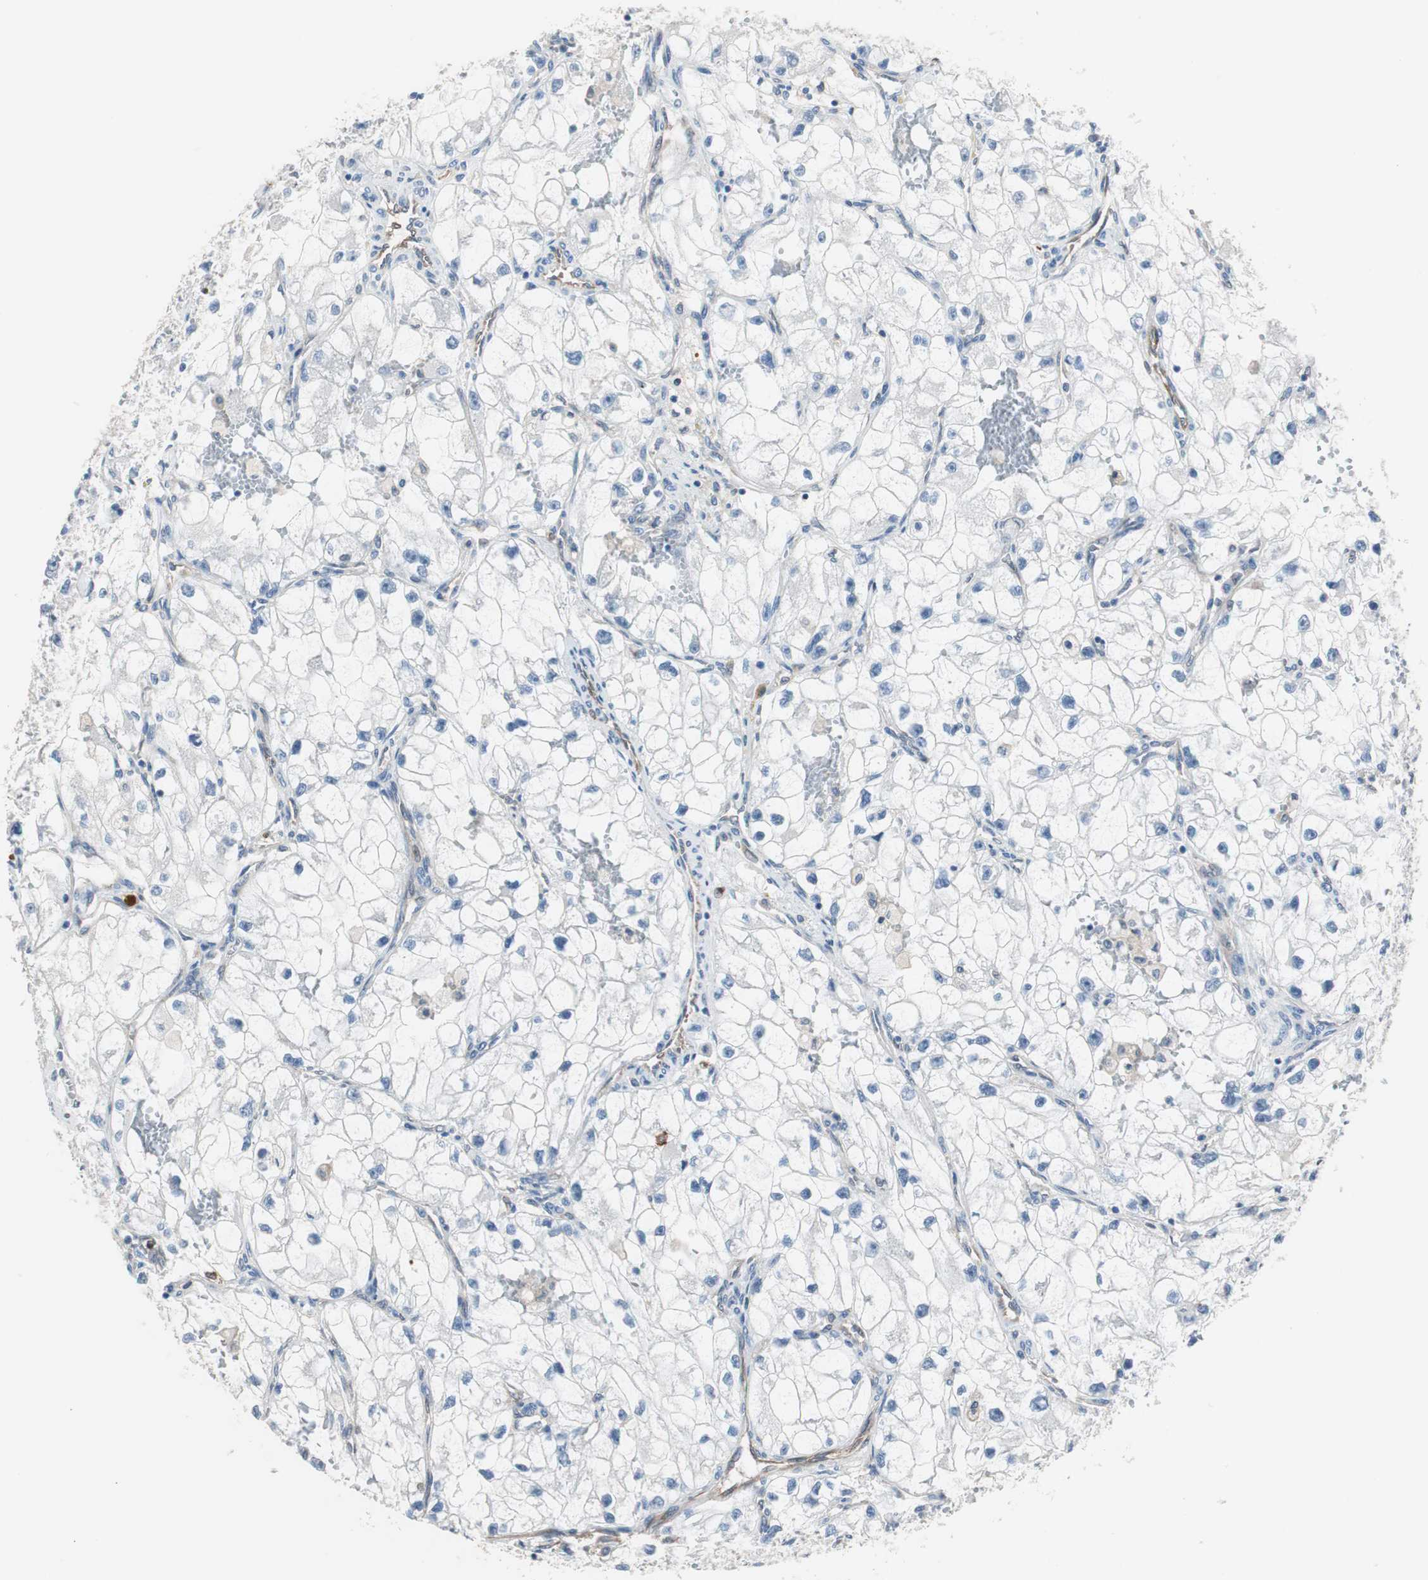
{"staining": {"intensity": "negative", "quantity": "none", "location": "none"}, "tissue": "renal cancer", "cell_type": "Tumor cells", "image_type": "cancer", "snomed": [{"axis": "morphology", "description": "Adenocarcinoma, NOS"}, {"axis": "topography", "description": "Kidney"}], "caption": "This micrograph is of adenocarcinoma (renal) stained with immunohistochemistry (IHC) to label a protein in brown with the nuclei are counter-stained blue. There is no expression in tumor cells.", "gene": "SWAP70", "patient": {"sex": "female", "age": 70}}